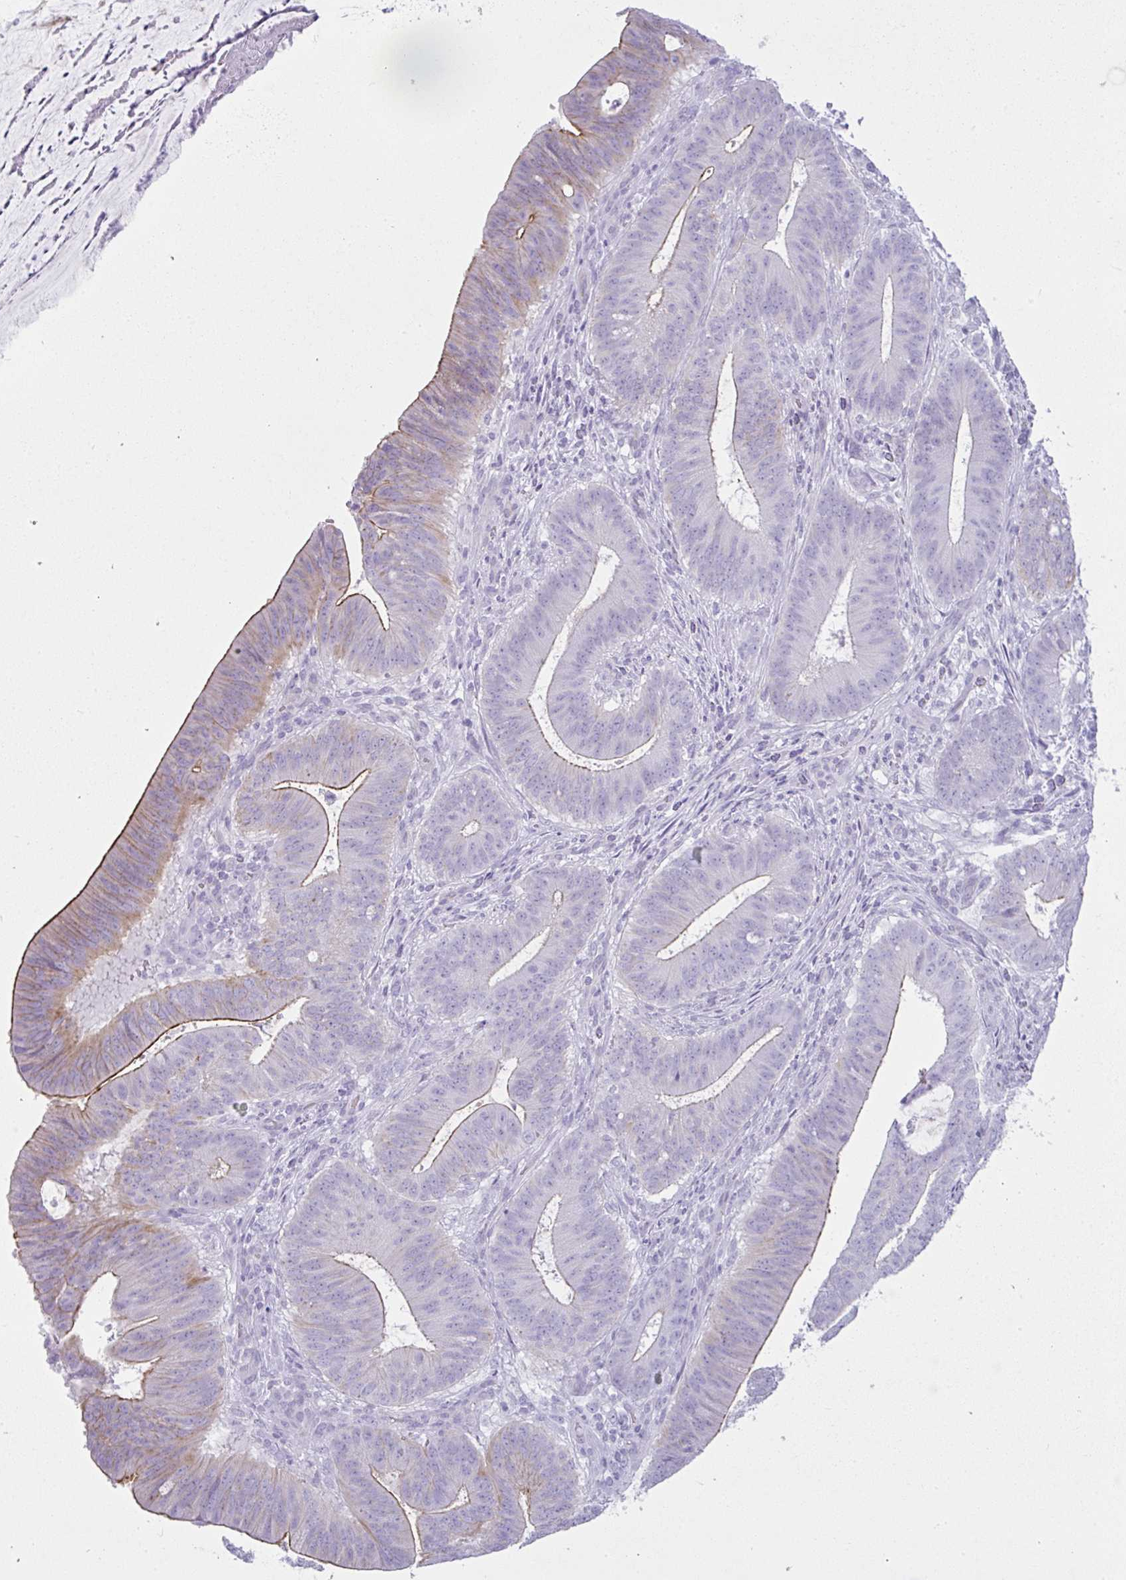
{"staining": {"intensity": "moderate", "quantity": "<25%", "location": "cytoplasmic/membranous"}, "tissue": "colorectal cancer", "cell_type": "Tumor cells", "image_type": "cancer", "snomed": [{"axis": "morphology", "description": "Adenocarcinoma, NOS"}, {"axis": "topography", "description": "Colon"}], "caption": "Protein expression analysis of adenocarcinoma (colorectal) exhibits moderate cytoplasmic/membranous expression in approximately <25% of tumor cells.", "gene": "RASL10A", "patient": {"sex": "female", "age": 43}}